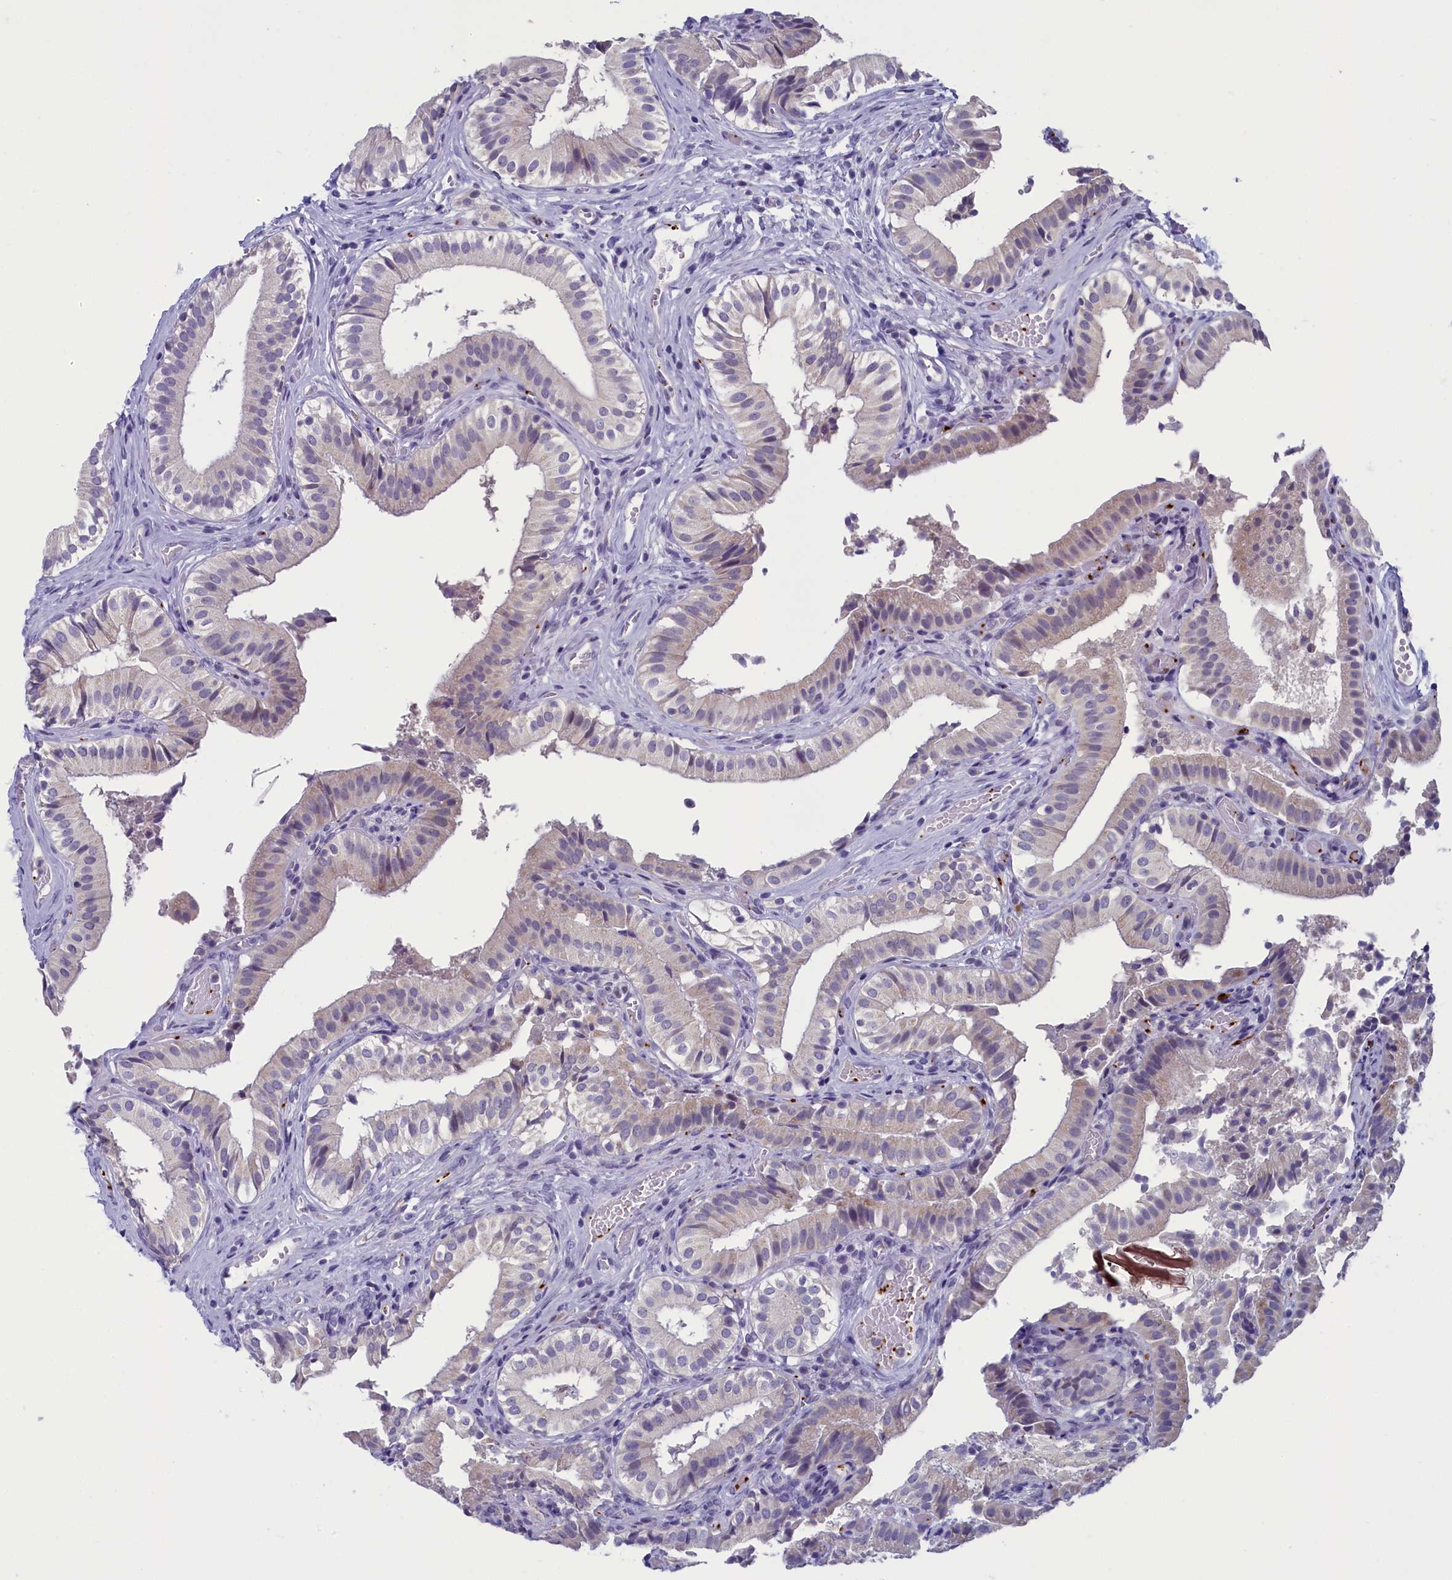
{"staining": {"intensity": "weak", "quantity": "25%-75%", "location": "cytoplasmic/membranous"}, "tissue": "gallbladder", "cell_type": "Glandular cells", "image_type": "normal", "snomed": [{"axis": "morphology", "description": "Normal tissue, NOS"}, {"axis": "topography", "description": "Gallbladder"}], "caption": "Human gallbladder stained with a brown dye exhibits weak cytoplasmic/membranous positive staining in about 25%-75% of glandular cells.", "gene": "AIFM2", "patient": {"sex": "female", "age": 47}}